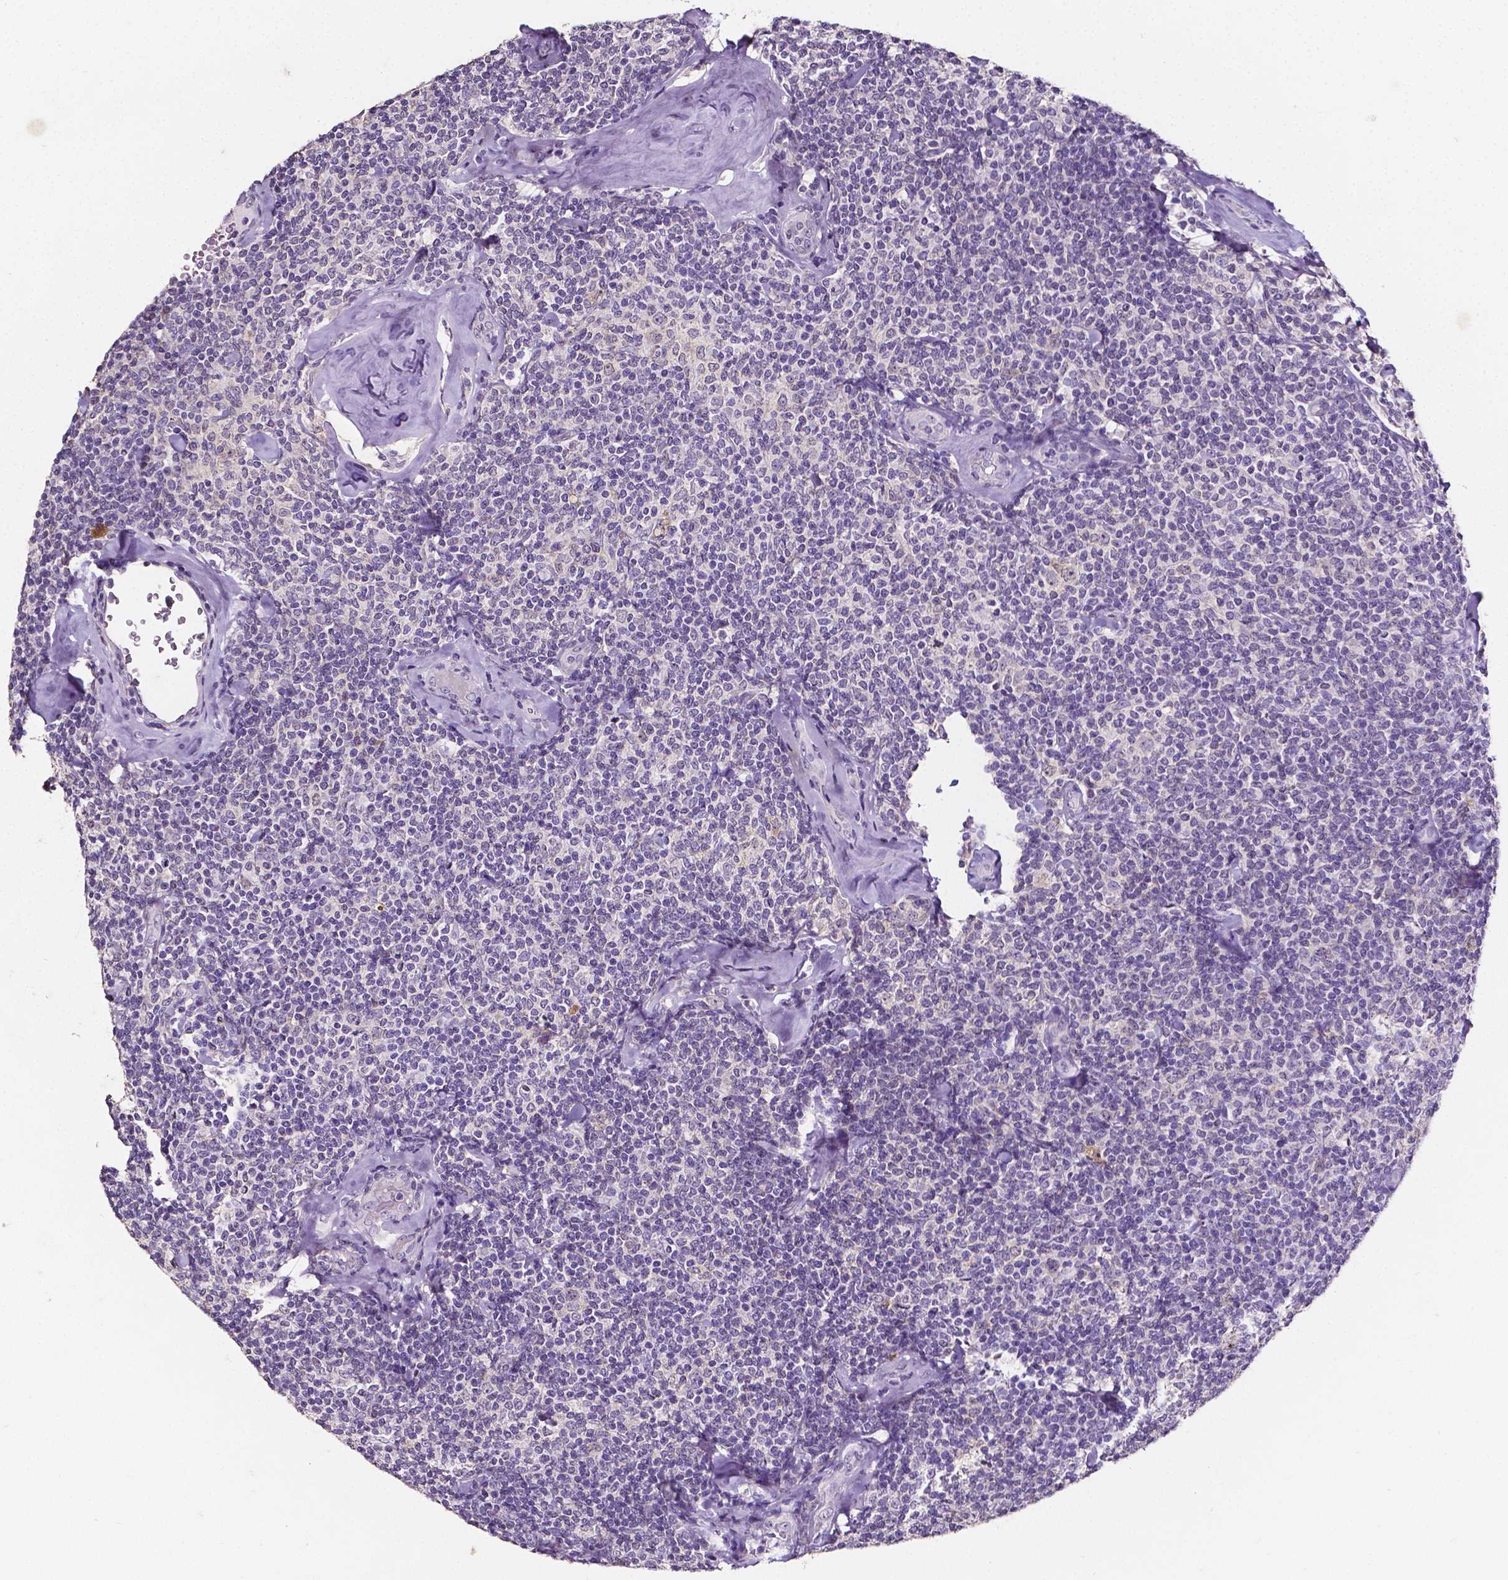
{"staining": {"intensity": "negative", "quantity": "none", "location": "none"}, "tissue": "lymphoma", "cell_type": "Tumor cells", "image_type": "cancer", "snomed": [{"axis": "morphology", "description": "Malignant lymphoma, non-Hodgkin's type, Low grade"}, {"axis": "topography", "description": "Lymph node"}], "caption": "There is no significant expression in tumor cells of low-grade malignant lymphoma, non-Hodgkin's type.", "gene": "PSAT1", "patient": {"sex": "female", "age": 56}}